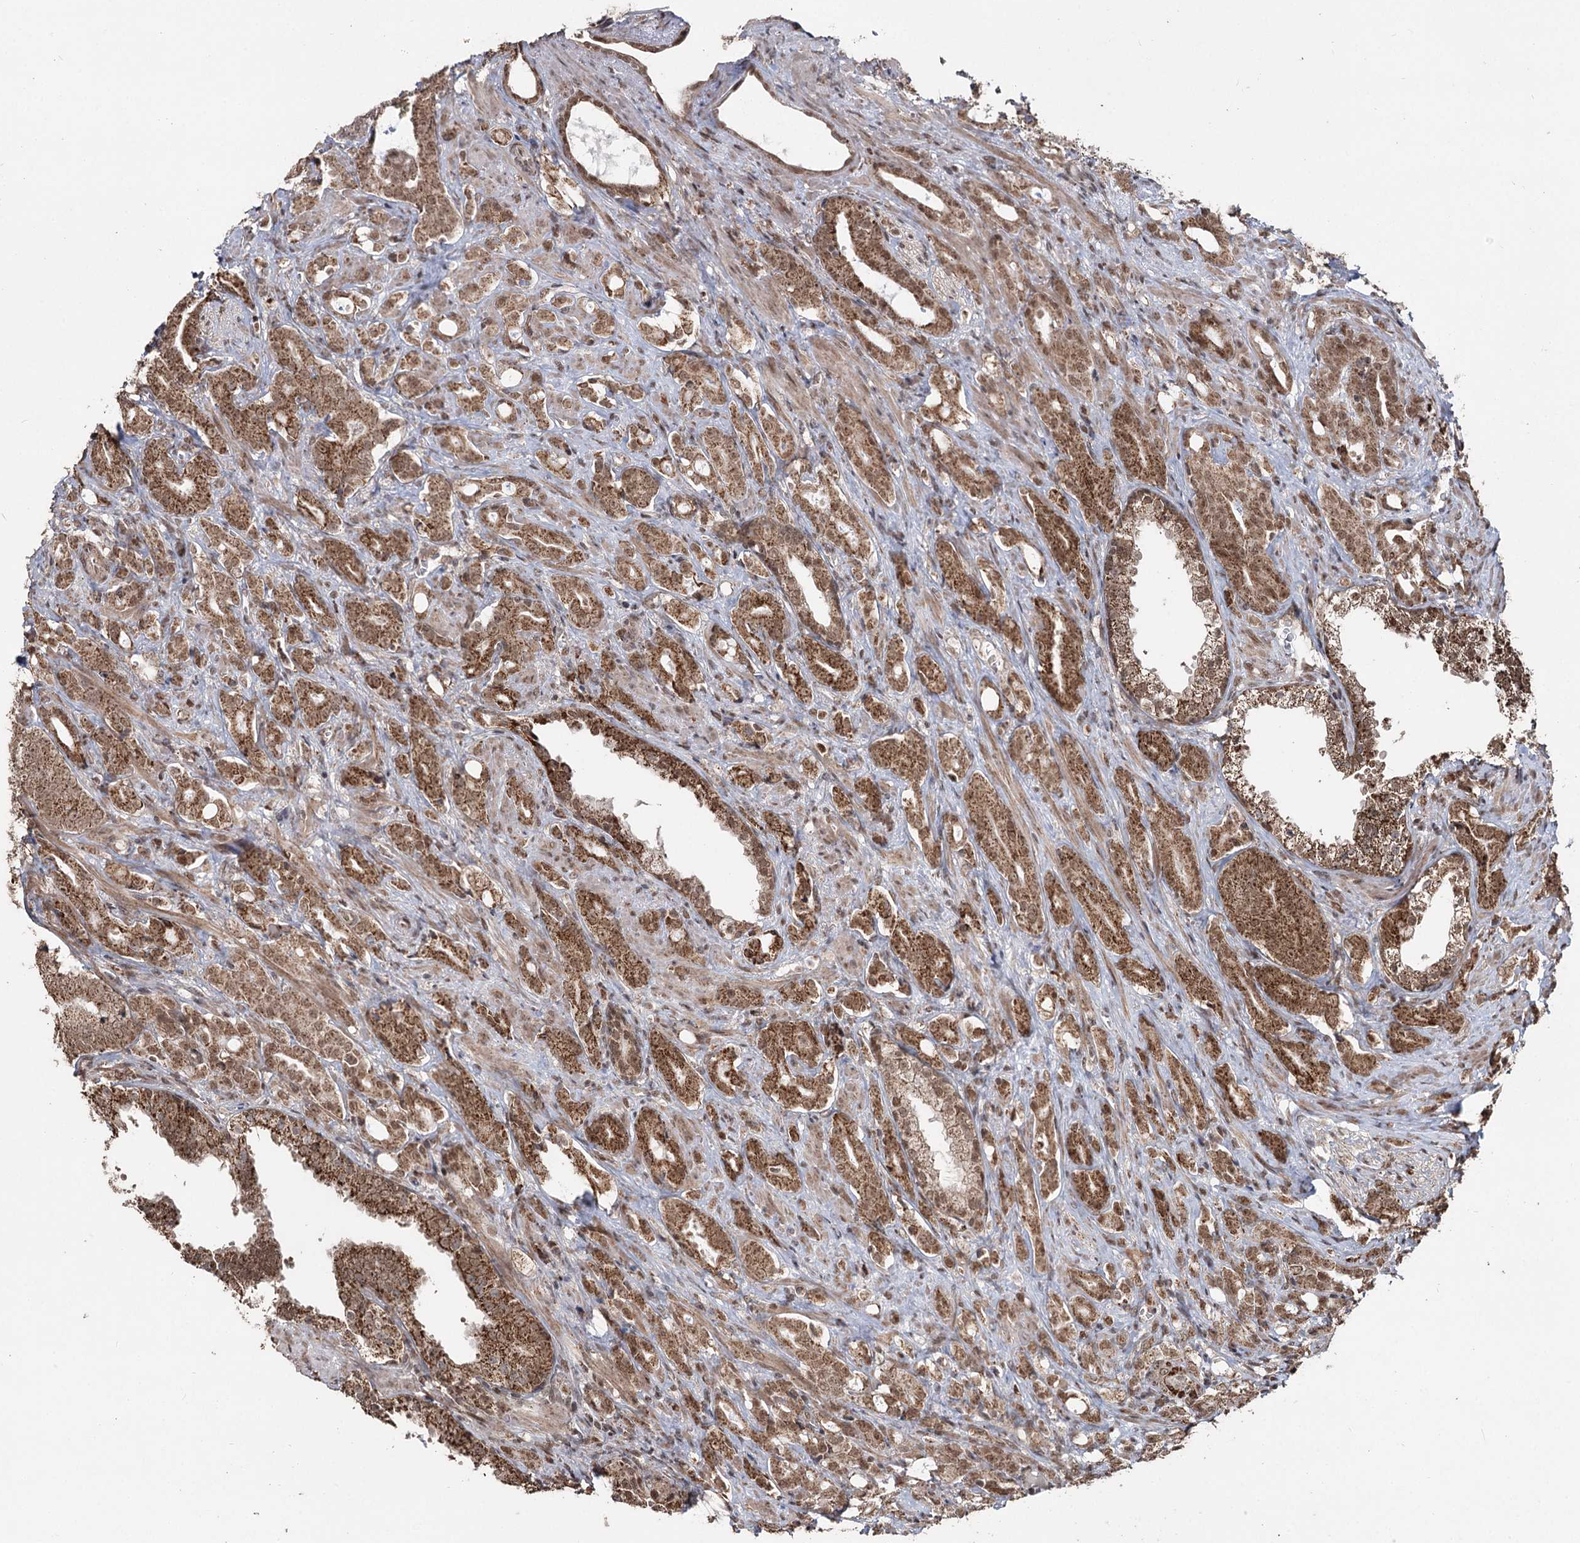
{"staining": {"intensity": "moderate", "quantity": ">75%", "location": "cytoplasmic/membranous,nuclear"}, "tissue": "prostate cancer", "cell_type": "Tumor cells", "image_type": "cancer", "snomed": [{"axis": "morphology", "description": "Adenocarcinoma, High grade"}, {"axis": "topography", "description": "Prostate"}], "caption": "Moderate cytoplasmic/membranous and nuclear protein positivity is identified in about >75% of tumor cells in prostate cancer (high-grade adenocarcinoma).", "gene": "PDHX", "patient": {"sex": "male", "age": 72}}